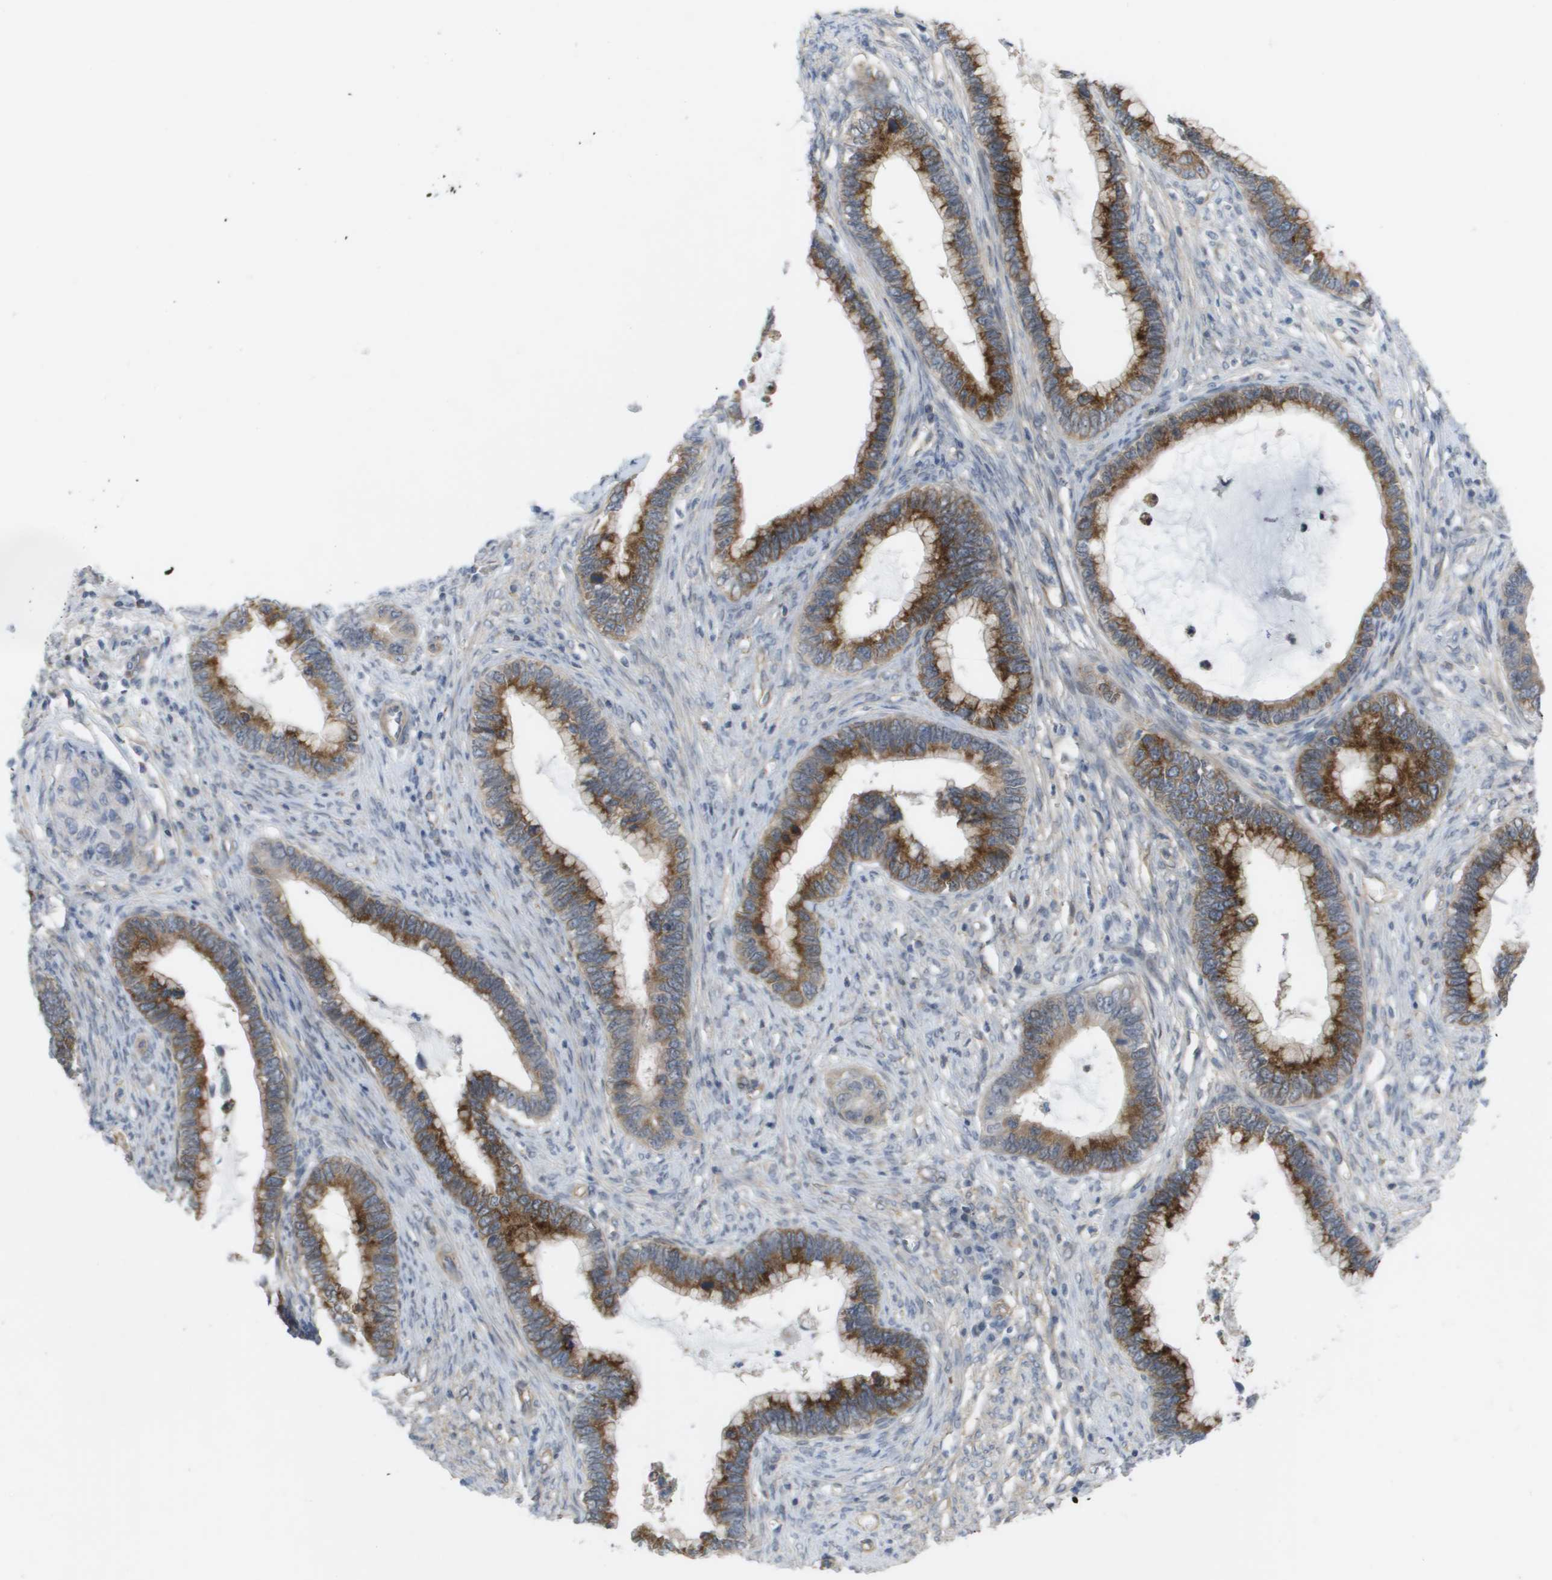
{"staining": {"intensity": "moderate", "quantity": ">75%", "location": "cytoplasmic/membranous"}, "tissue": "cervical cancer", "cell_type": "Tumor cells", "image_type": "cancer", "snomed": [{"axis": "morphology", "description": "Adenocarcinoma, NOS"}, {"axis": "topography", "description": "Cervix"}], "caption": "Moderate cytoplasmic/membranous protein expression is appreciated in approximately >75% of tumor cells in cervical cancer (adenocarcinoma).", "gene": "MTARC2", "patient": {"sex": "female", "age": 44}}